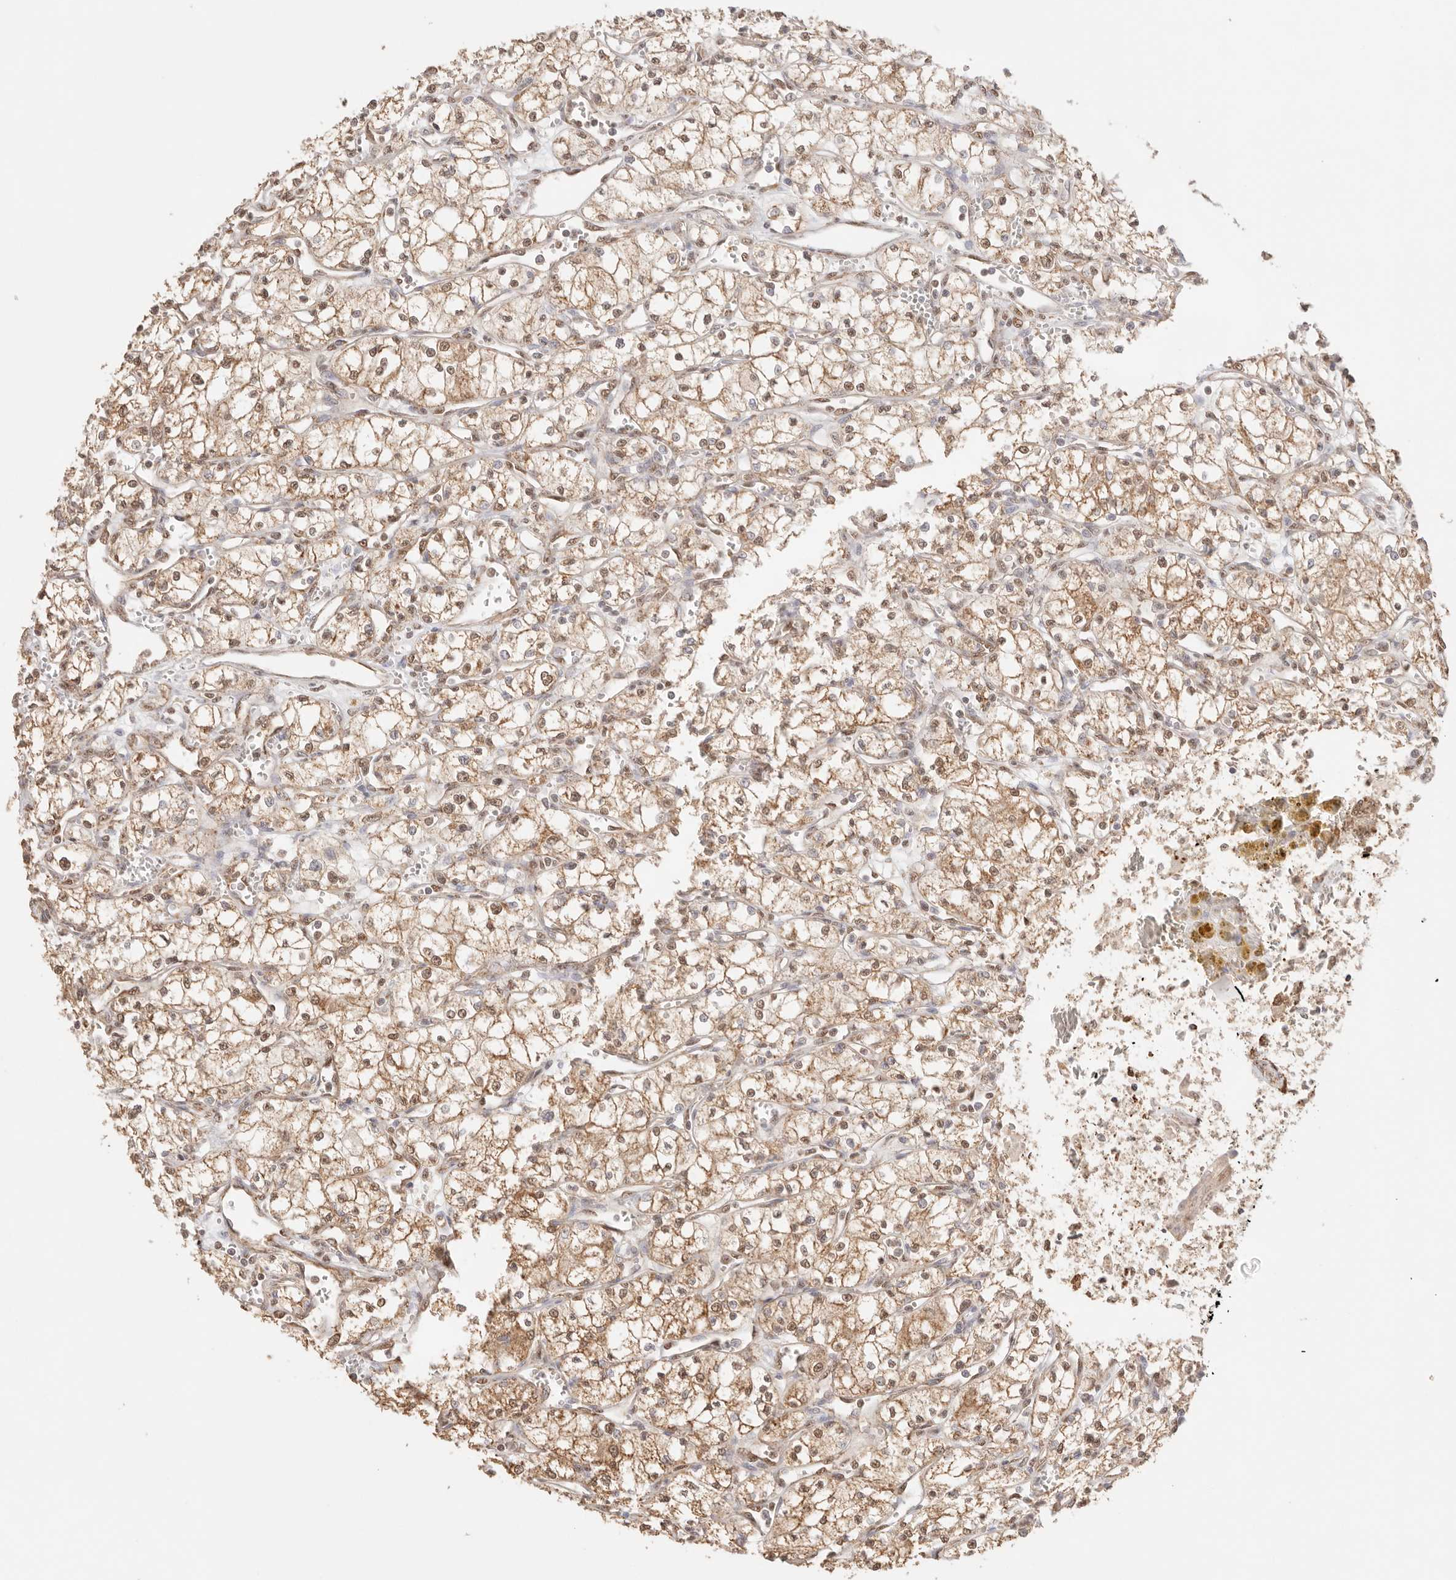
{"staining": {"intensity": "moderate", "quantity": ">75%", "location": "cytoplasmic/membranous,nuclear"}, "tissue": "renal cancer", "cell_type": "Tumor cells", "image_type": "cancer", "snomed": [{"axis": "morphology", "description": "Adenocarcinoma, NOS"}, {"axis": "topography", "description": "Kidney"}], "caption": "Immunohistochemical staining of renal cancer (adenocarcinoma) exhibits medium levels of moderate cytoplasmic/membranous and nuclear protein expression in approximately >75% of tumor cells. (DAB (3,3'-diaminobenzidine) IHC, brown staining for protein, blue staining for nuclei).", "gene": "IL1R2", "patient": {"sex": "male", "age": 59}}